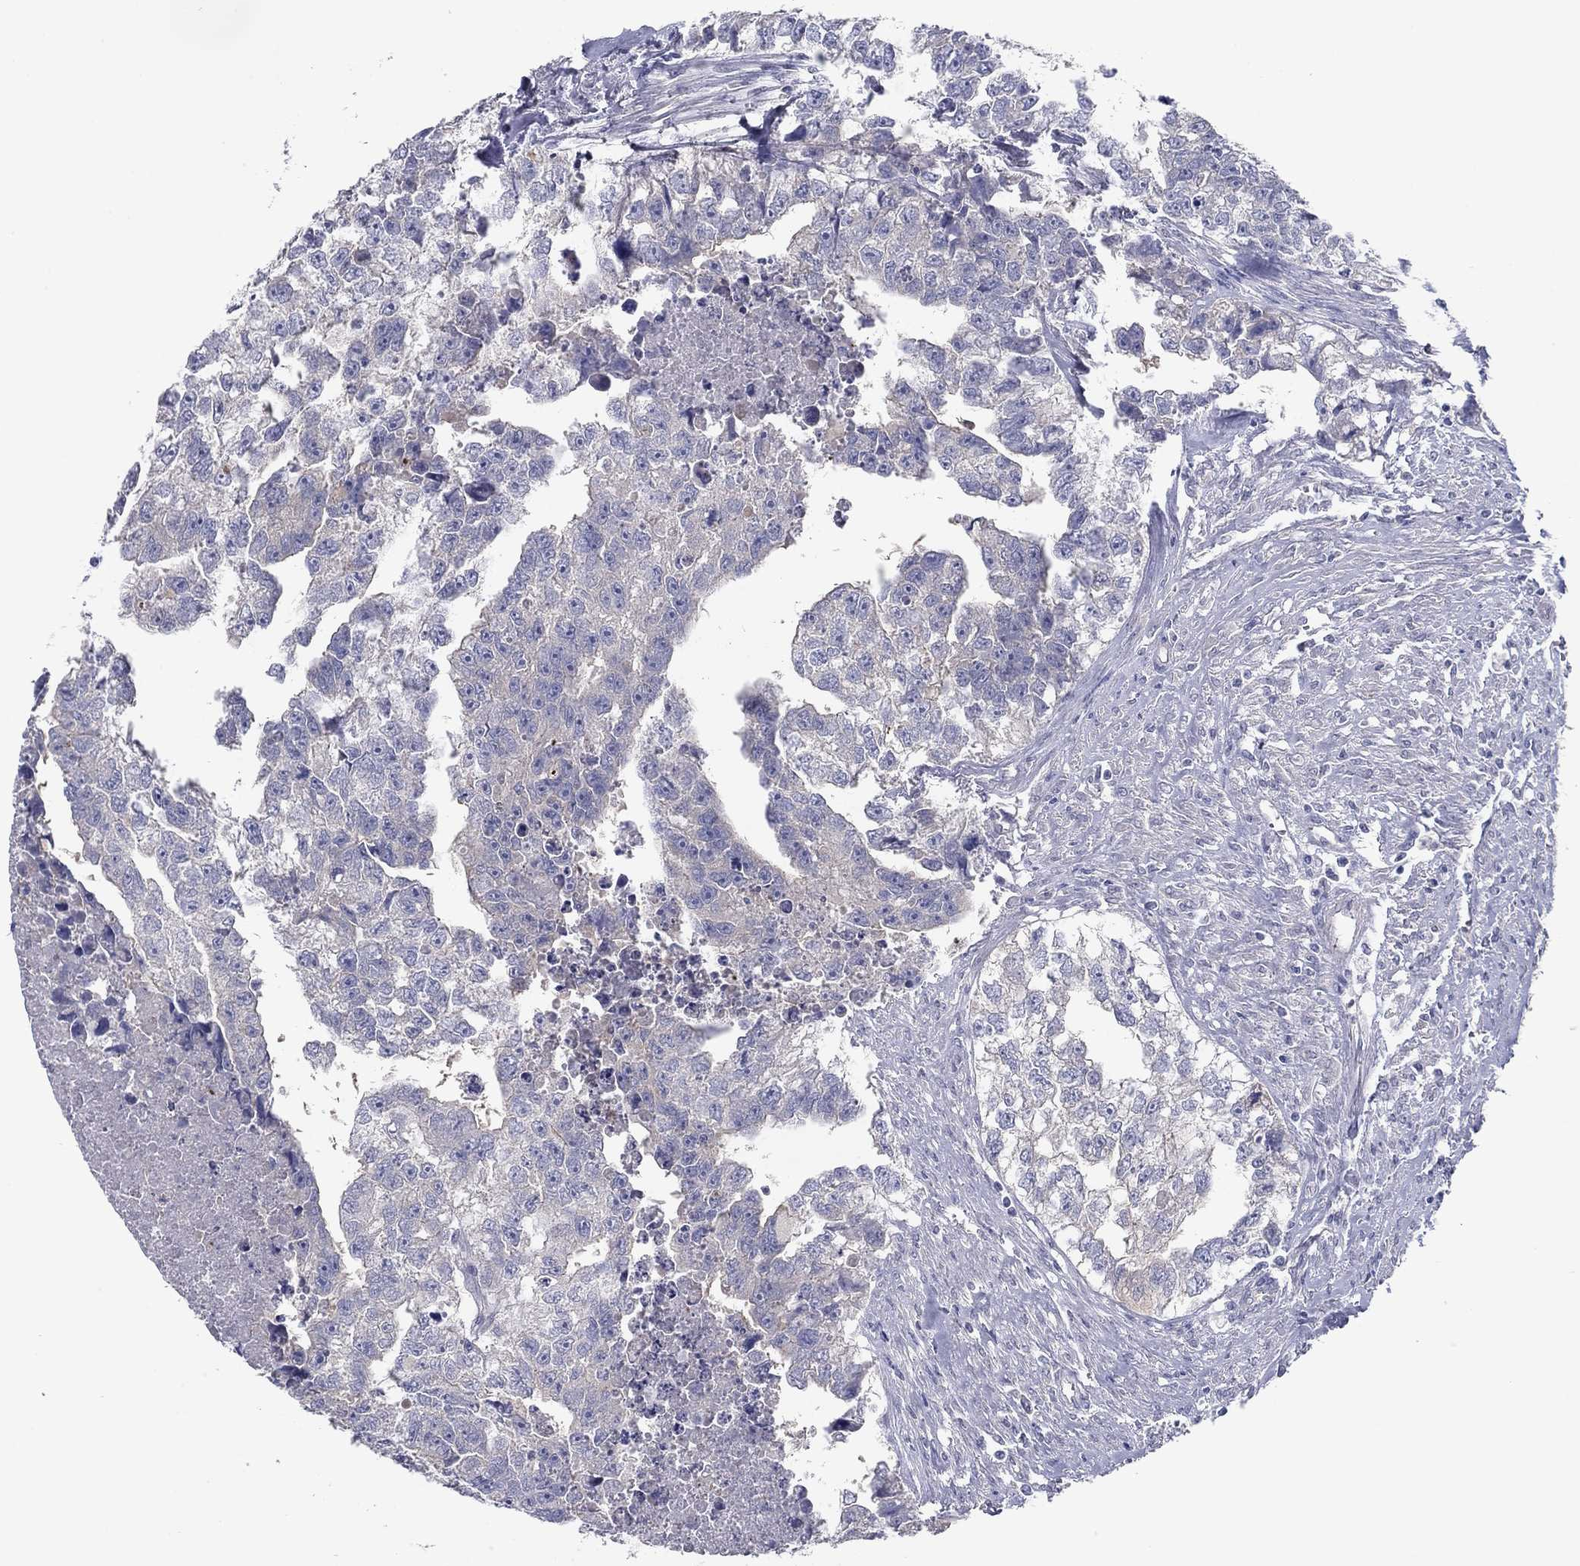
{"staining": {"intensity": "negative", "quantity": "none", "location": "none"}, "tissue": "testis cancer", "cell_type": "Tumor cells", "image_type": "cancer", "snomed": [{"axis": "morphology", "description": "Carcinoma, Embryonal, NOS"}, {"axis": "morphology", "description": "Teratoma, malignant, NOS"}, {"axis": "topography", "description": "Testis"}], "caption": "A micrograph of testis cancer stained for a protein displays no brown staining in tumor cells.", "gene": "PLS1", "patient": {"sex": "male", "age": 44}}